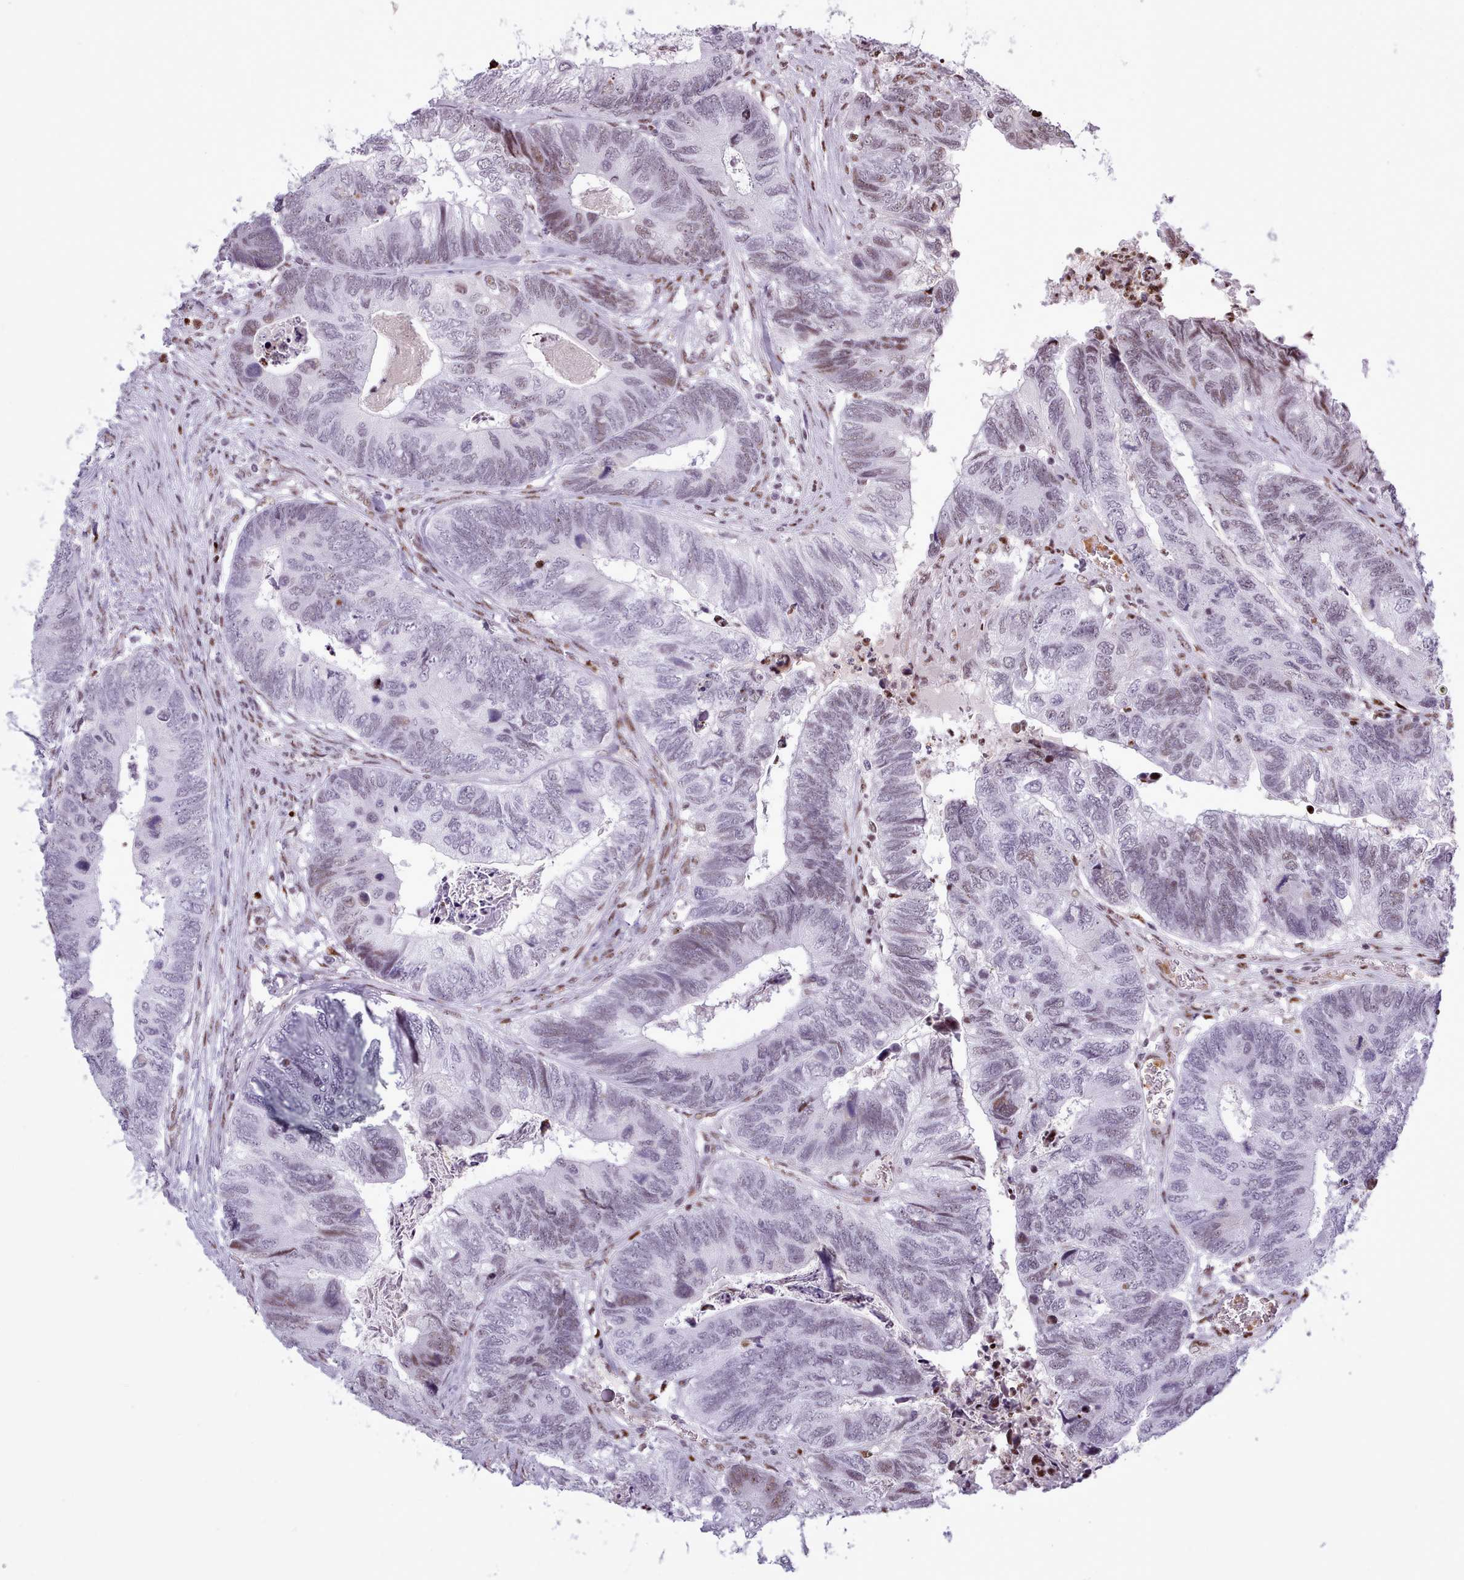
{"staining": {"intensity": "weak", "quantity": "25%-75%", "location": "nuclear"}, "tissue": "colorectal cancer", "cell_type": "Tumor cells", "image_type": "cancer", "snomed": [{"axis": "morphology", "description": "Adenocarcinoma, NOS"}, {"axis": "topography", "description": "Colon"}], "caption": "Colorectal adenocarcinoma stained with DAB (3,3'-diaminobenzidine) immunohistochemistry (IHC) exhibits low levels of weak nuclear staining in about 25%-75% of tumor cells. (Brightfield microscopy of DAB IHC at high magnification).", "gene": "SRSF4", "patient": {"sex": "female", "age": 67}}